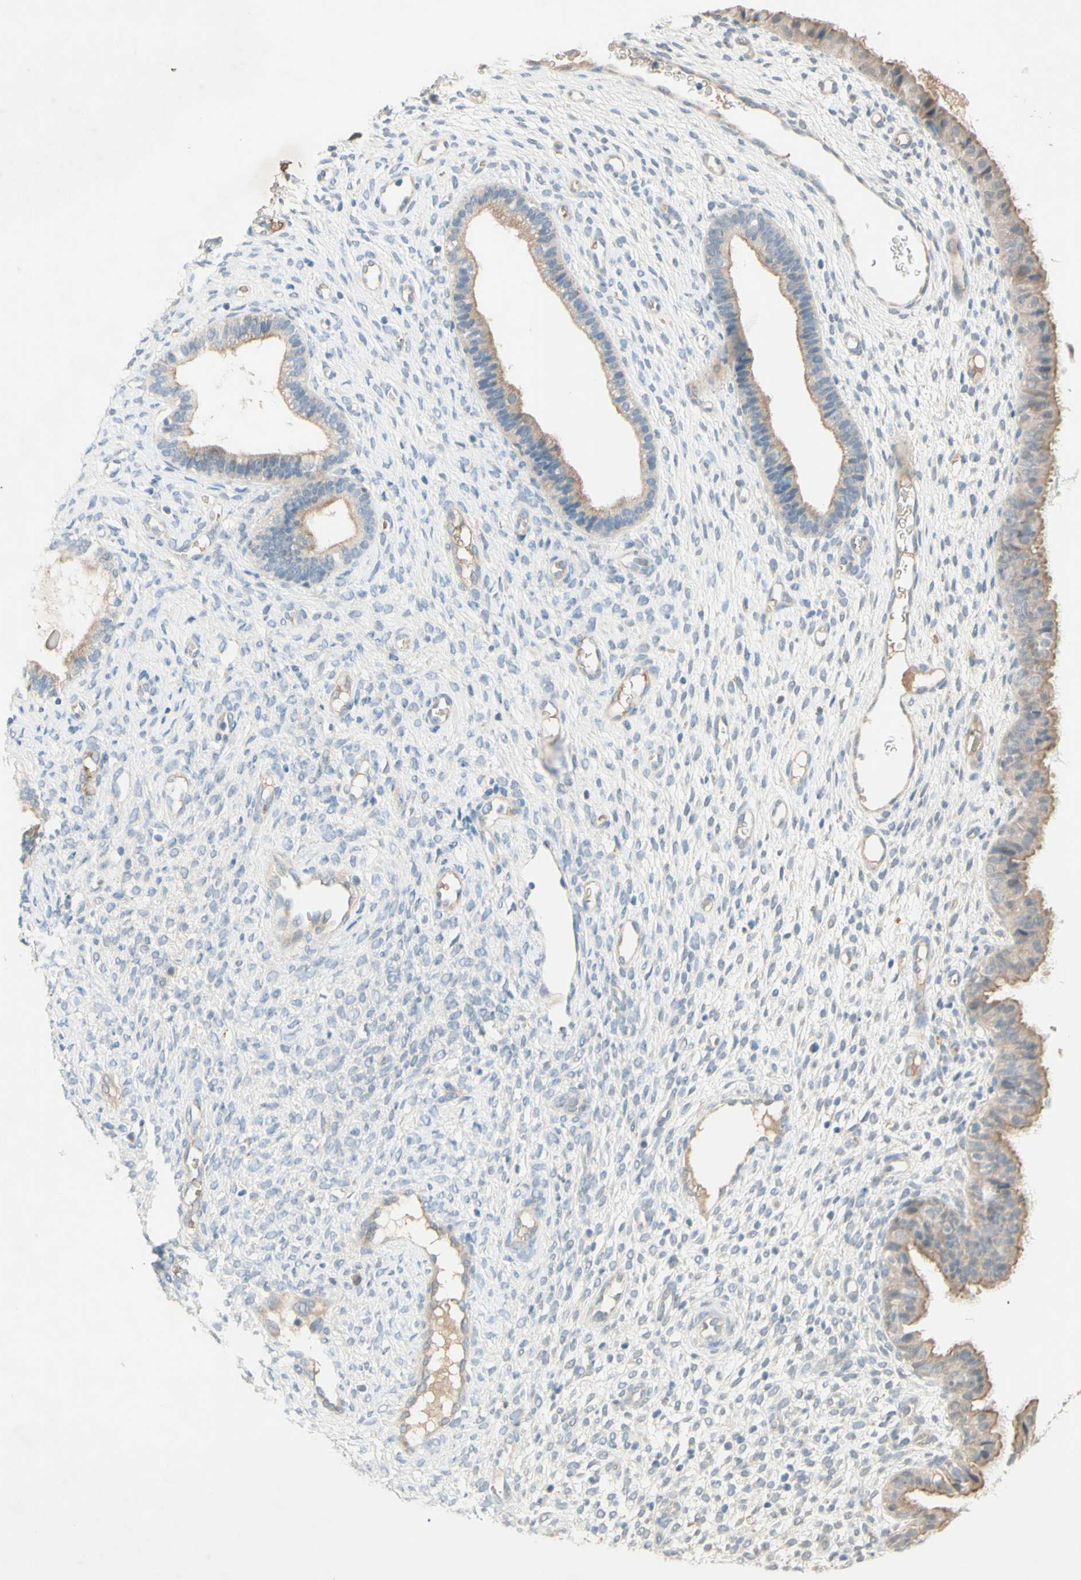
{"staining": {"intensity": "weak", "quantity": "<25%", "location": "cytoplasmic/membranous"}, "tissue": "endometrium", "cell_type": "Cells in endometrial stroma", "image_type": "normal", "snomed": [{"axis": "morphology", "description": "Normal tissue, NOS"}, {"axis": "topography", "description": "Endometrium"}], "caption": "DAB (3,3'-diaminobenzidine) immunohistochemical staining of unremarkable human endometrium exhibits no significant positivity in cells in endometrial stroma.", "gene": "IL2", "patient": {"sex": "female", "age": 61}}